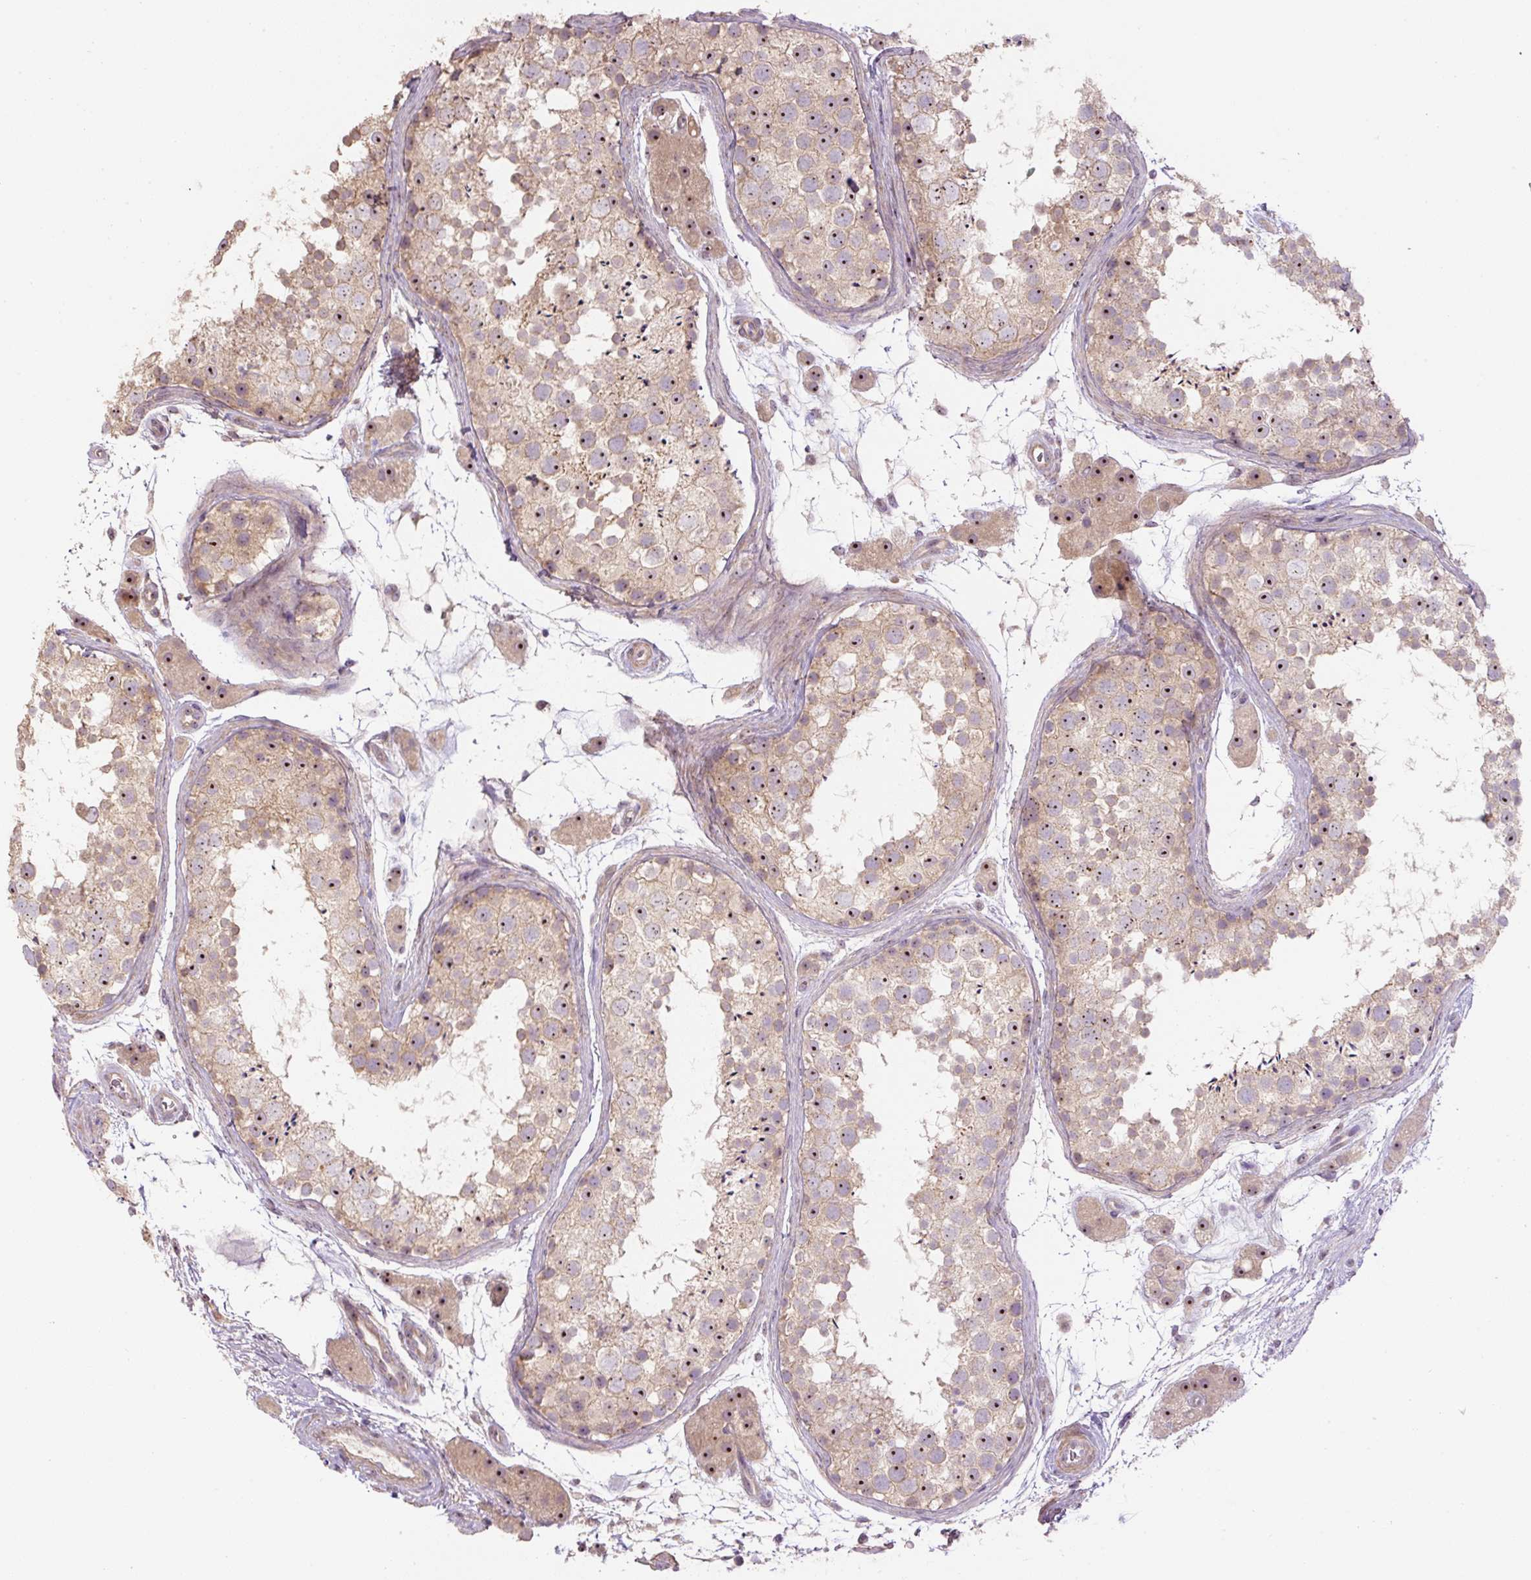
{"staining": {"intensity": "moderate", "quantity": "25%-75%", "location": "cytoplasmic/membranous,nuclear"}, "tissue": "testis", "cell_type": "Cells in seminiferous ducts", "image_type": "normal", "snomed": [{"axis": "morphology", "description": "Normal tissue, NOS"}, {"axis": "topography", "description": "Testis"}], "caption": "Moderate cytoplasmic/membranous,nuclear staining is seen in about 25%-75% of cells in seminiferous ducts in unremarkable testis.", "gene": "TMEM151B", "patient": {"sex": "male", "age": 41}}